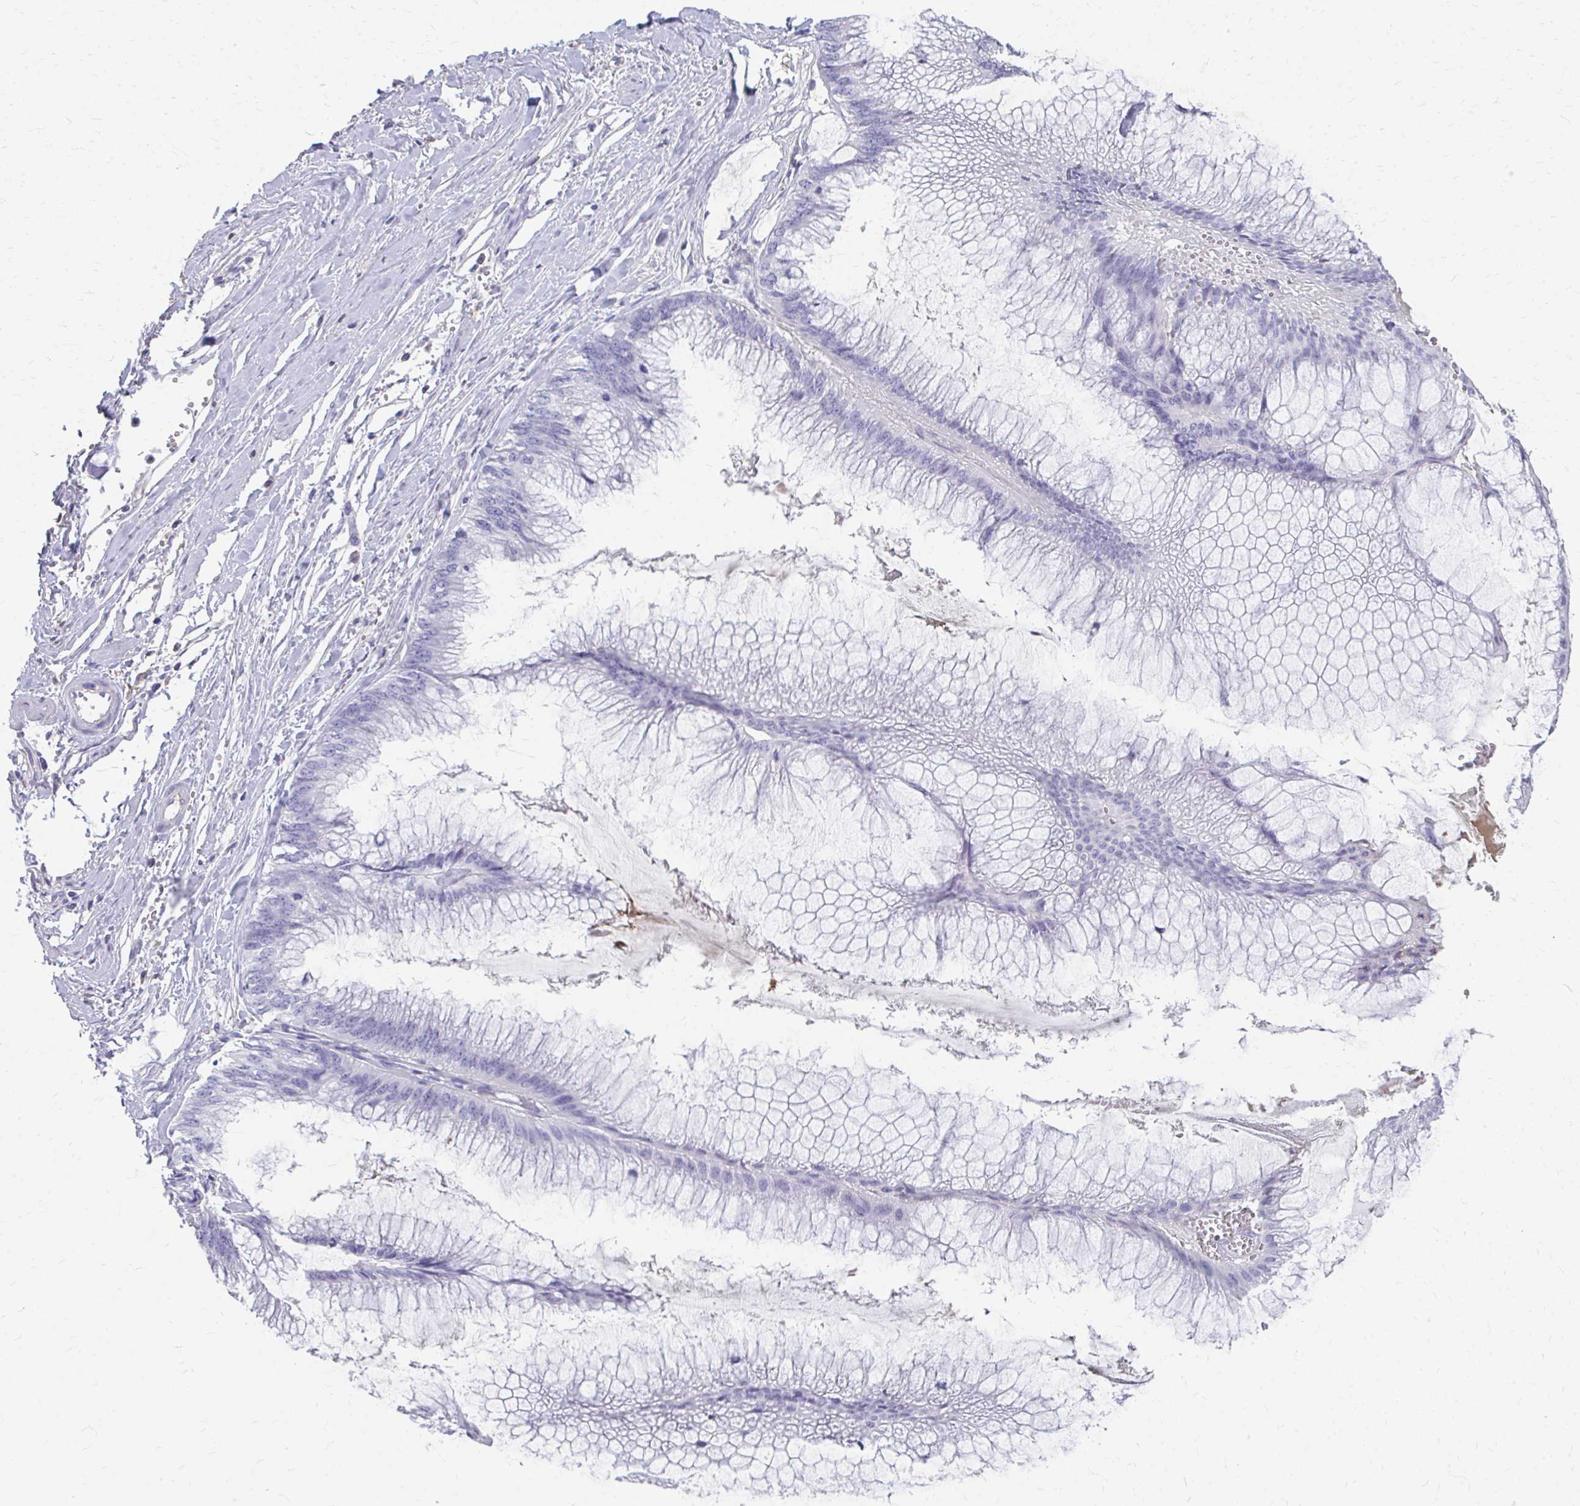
{"staining": {"intensity": "negative", "quantity": "none", "location": "none"}, "tissue": "ovarian cancer", "cell_type": "Tumor cells", "image_type": "cancer", "snomed": [{"axis": "morphology", "description": "Cystadenocarcinoma, mucinous, NOS"}, {"axis": "topography", "description": "Ovary"}], "caption": "Immunohistochemistry micrograph of neoplastic tissue: ovarian cancer (mucinous cystadenocarcinoma) stained with DAB (3,3'-diaminobenzidine) demonstrates no significant protein positivity in tumor cells. (Brightfield microscopy of DAB (3,3'-diaminobenzidine) immunohistochemistry at high magnification).", "gene": "CFH", "patient": {"sex": "female", "age": 44}}